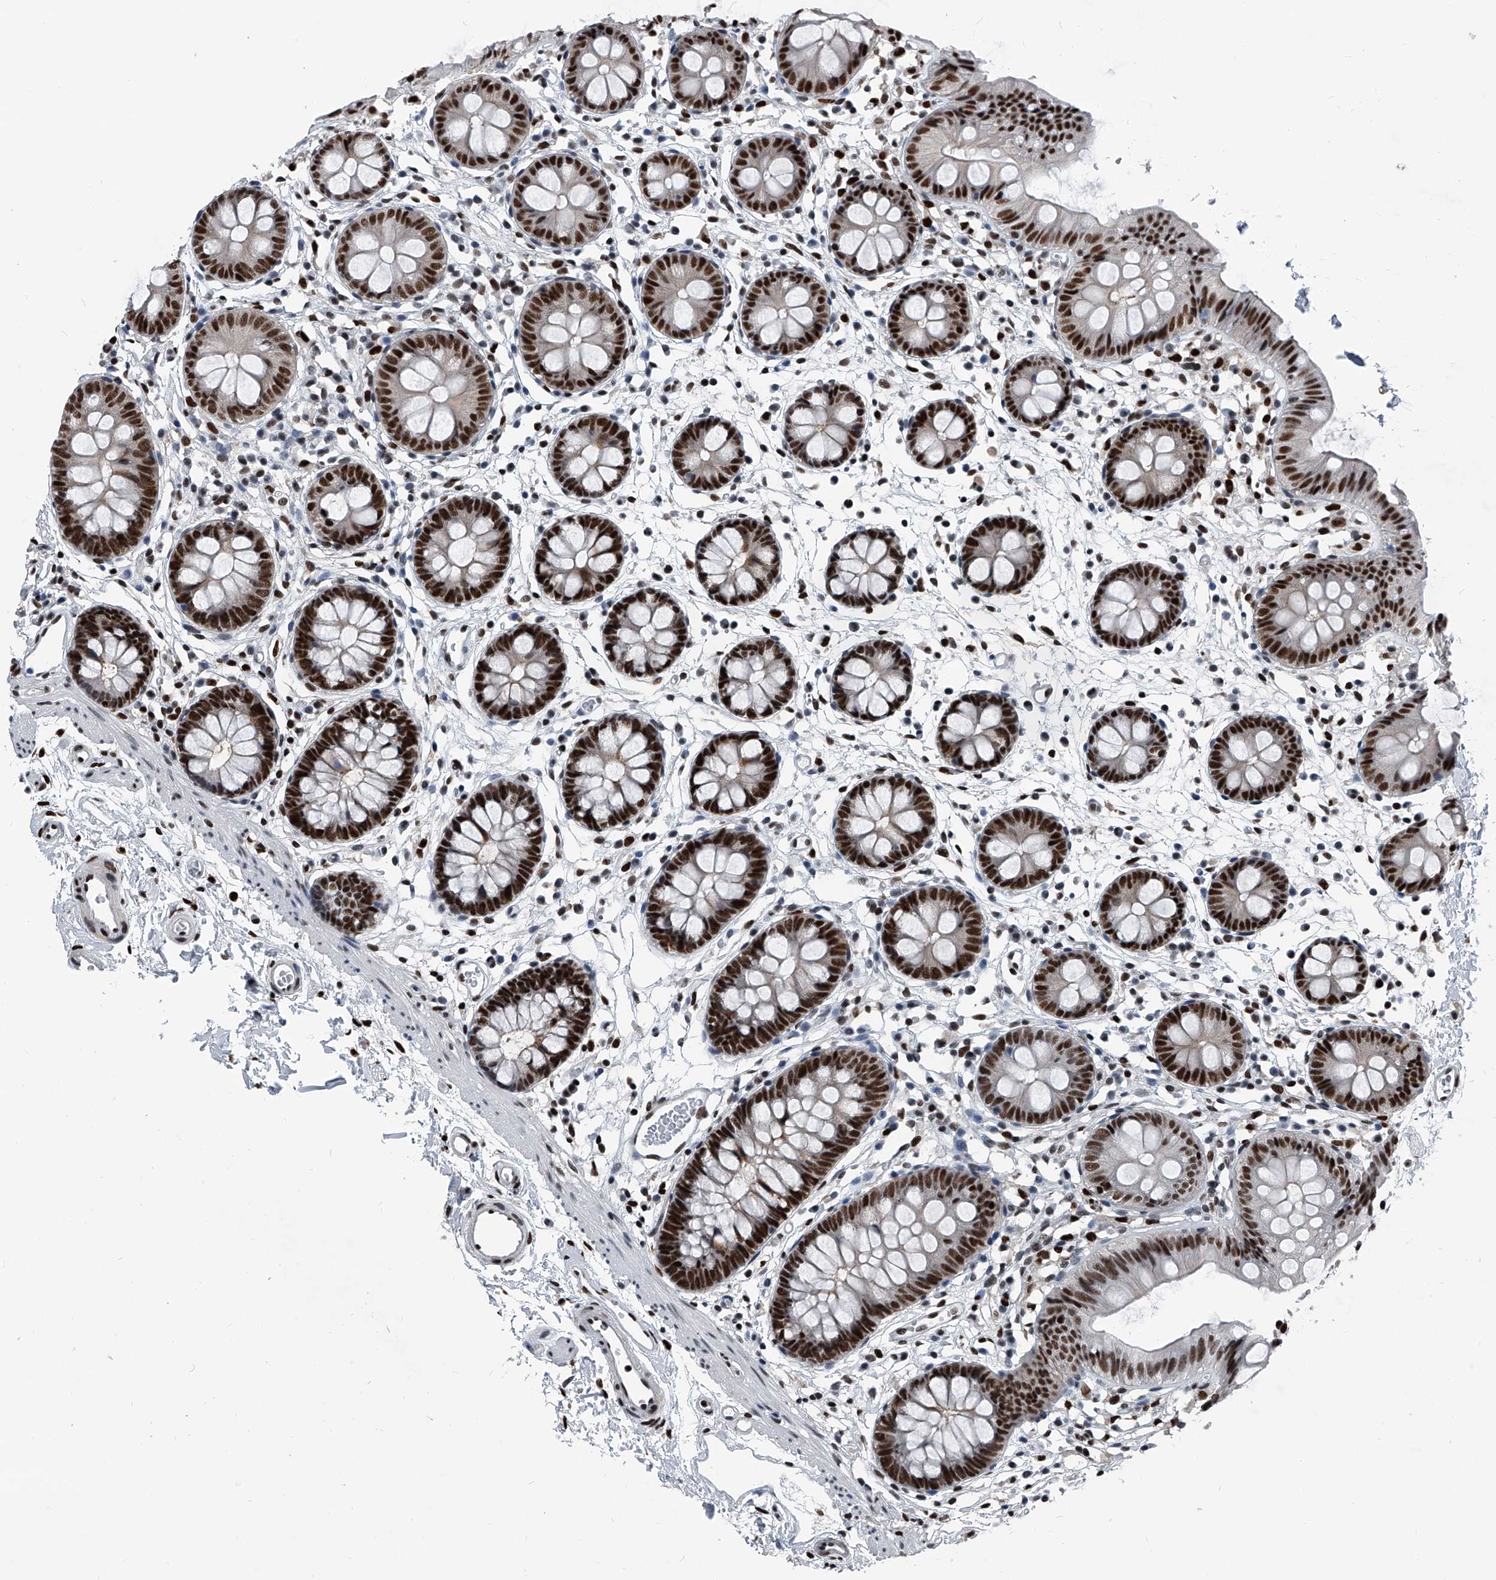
{"staining": {"intensity": "strong", "quantity": ">75%", "location": "nuclear"}, "tissue": "colon", "cell_type": "Endothelial cells", "image_type": "normal", "snomed": [{"axis": "morphology", "description": "Normal tissue, NOS"}, {"axis": "topography", "description": "Colon"}], "caption": "Immunohistochemical staining of unremarkable colon exhibits >75% levels of strong nuclear protein staining in about >75% of endothelial cells.", "gene": "FKBP5", "patient": {"sex": "male", "age": 56}}